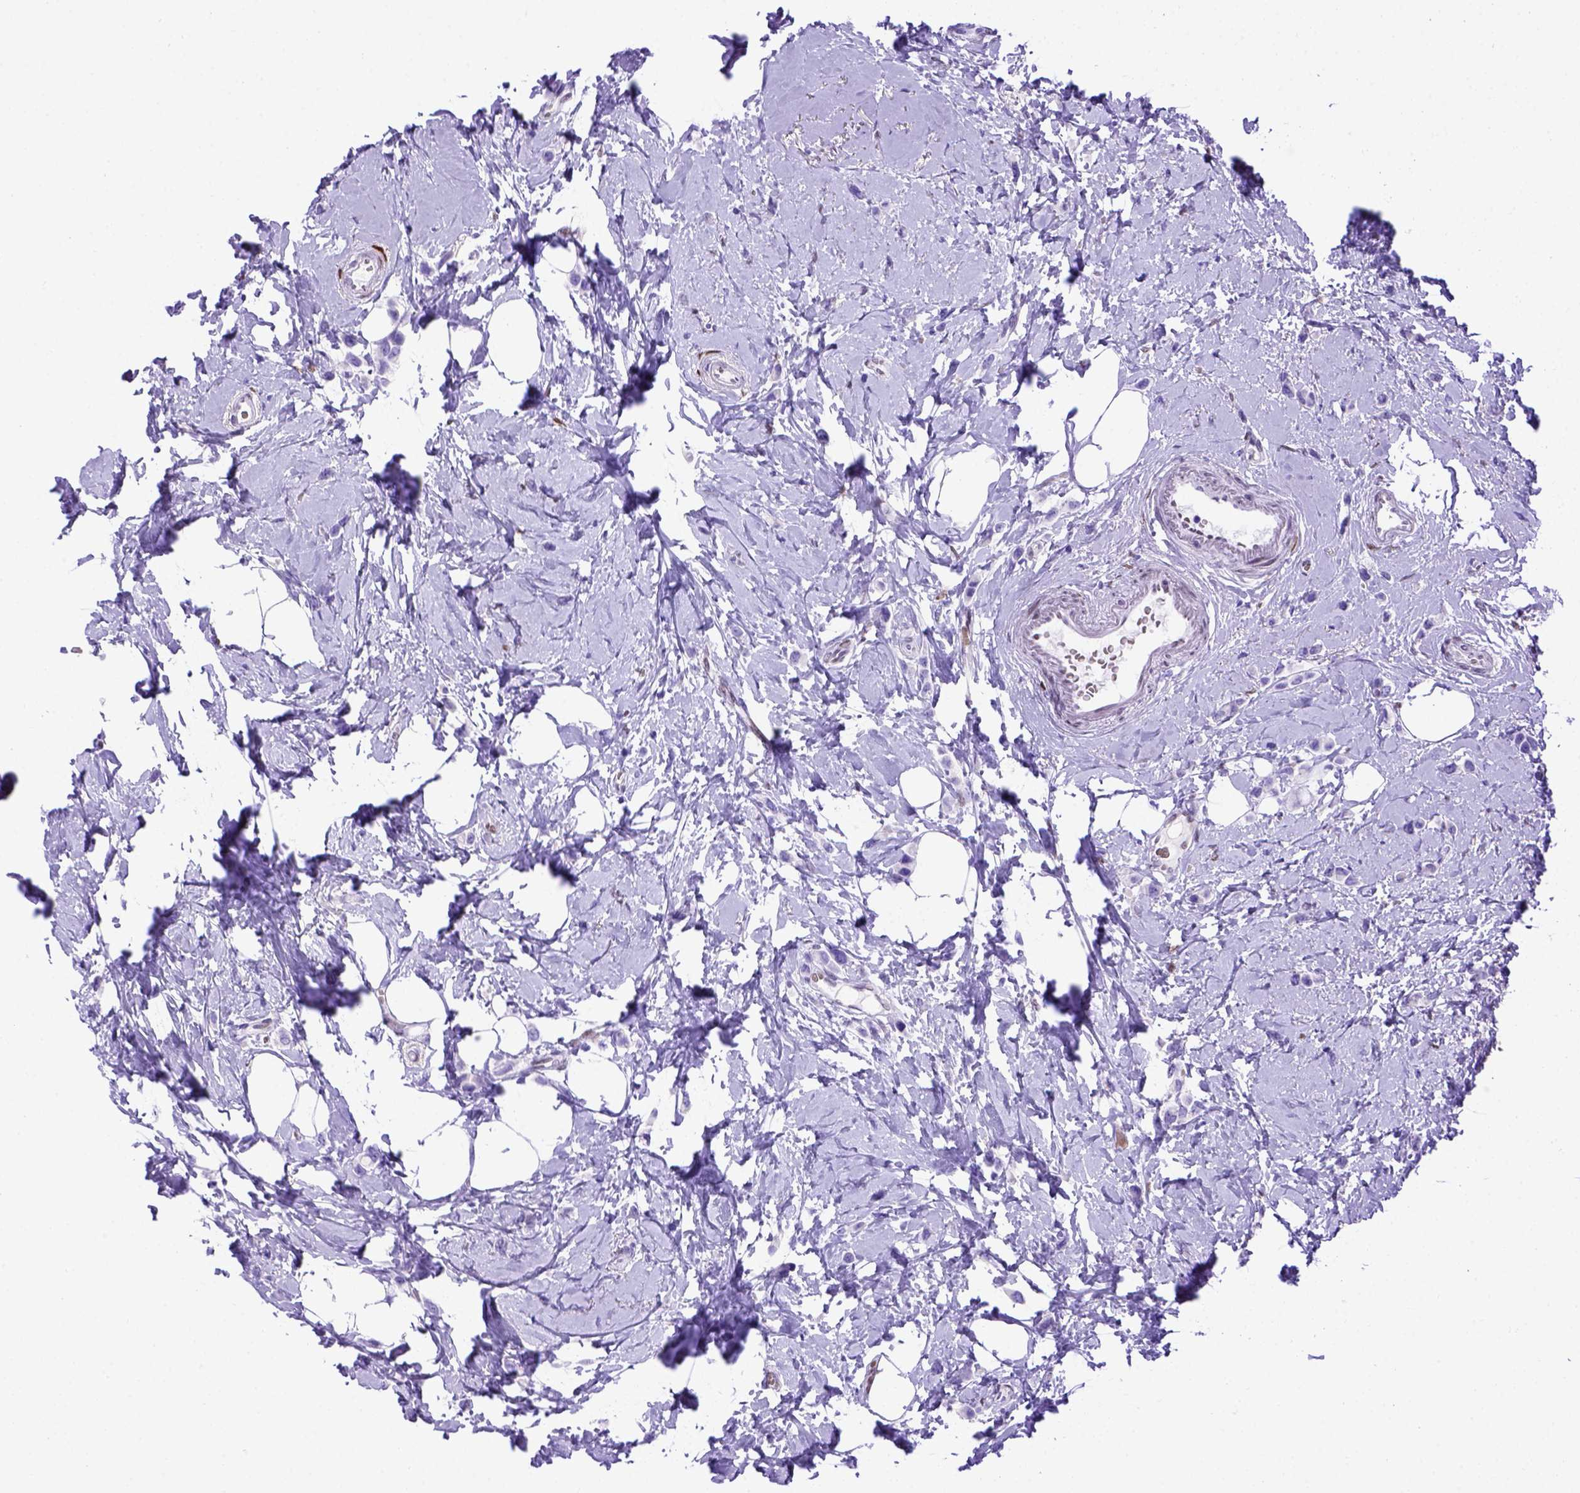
{"staining": {"intensity": "negative", "quantity": "none", "location": "none"}, "tissue": "breast cancer", "cell_type": "Tumor cells", "image_type": "cancer", "snomed": [{"axis": "morphology", "description": "Lobular carcinoma"}, {"axis": "topography", "description": "Breast"}], "caption": "This histopathology image is of lobular carcinoma (breast) stained with immunohistochemistry (IHC) to label a protein in brown with the nuclei are counter-stained blue. There is no positivity in tumor cells.", "gene": "MEOX2", "patient": {"sex": "female", "age": 66}}